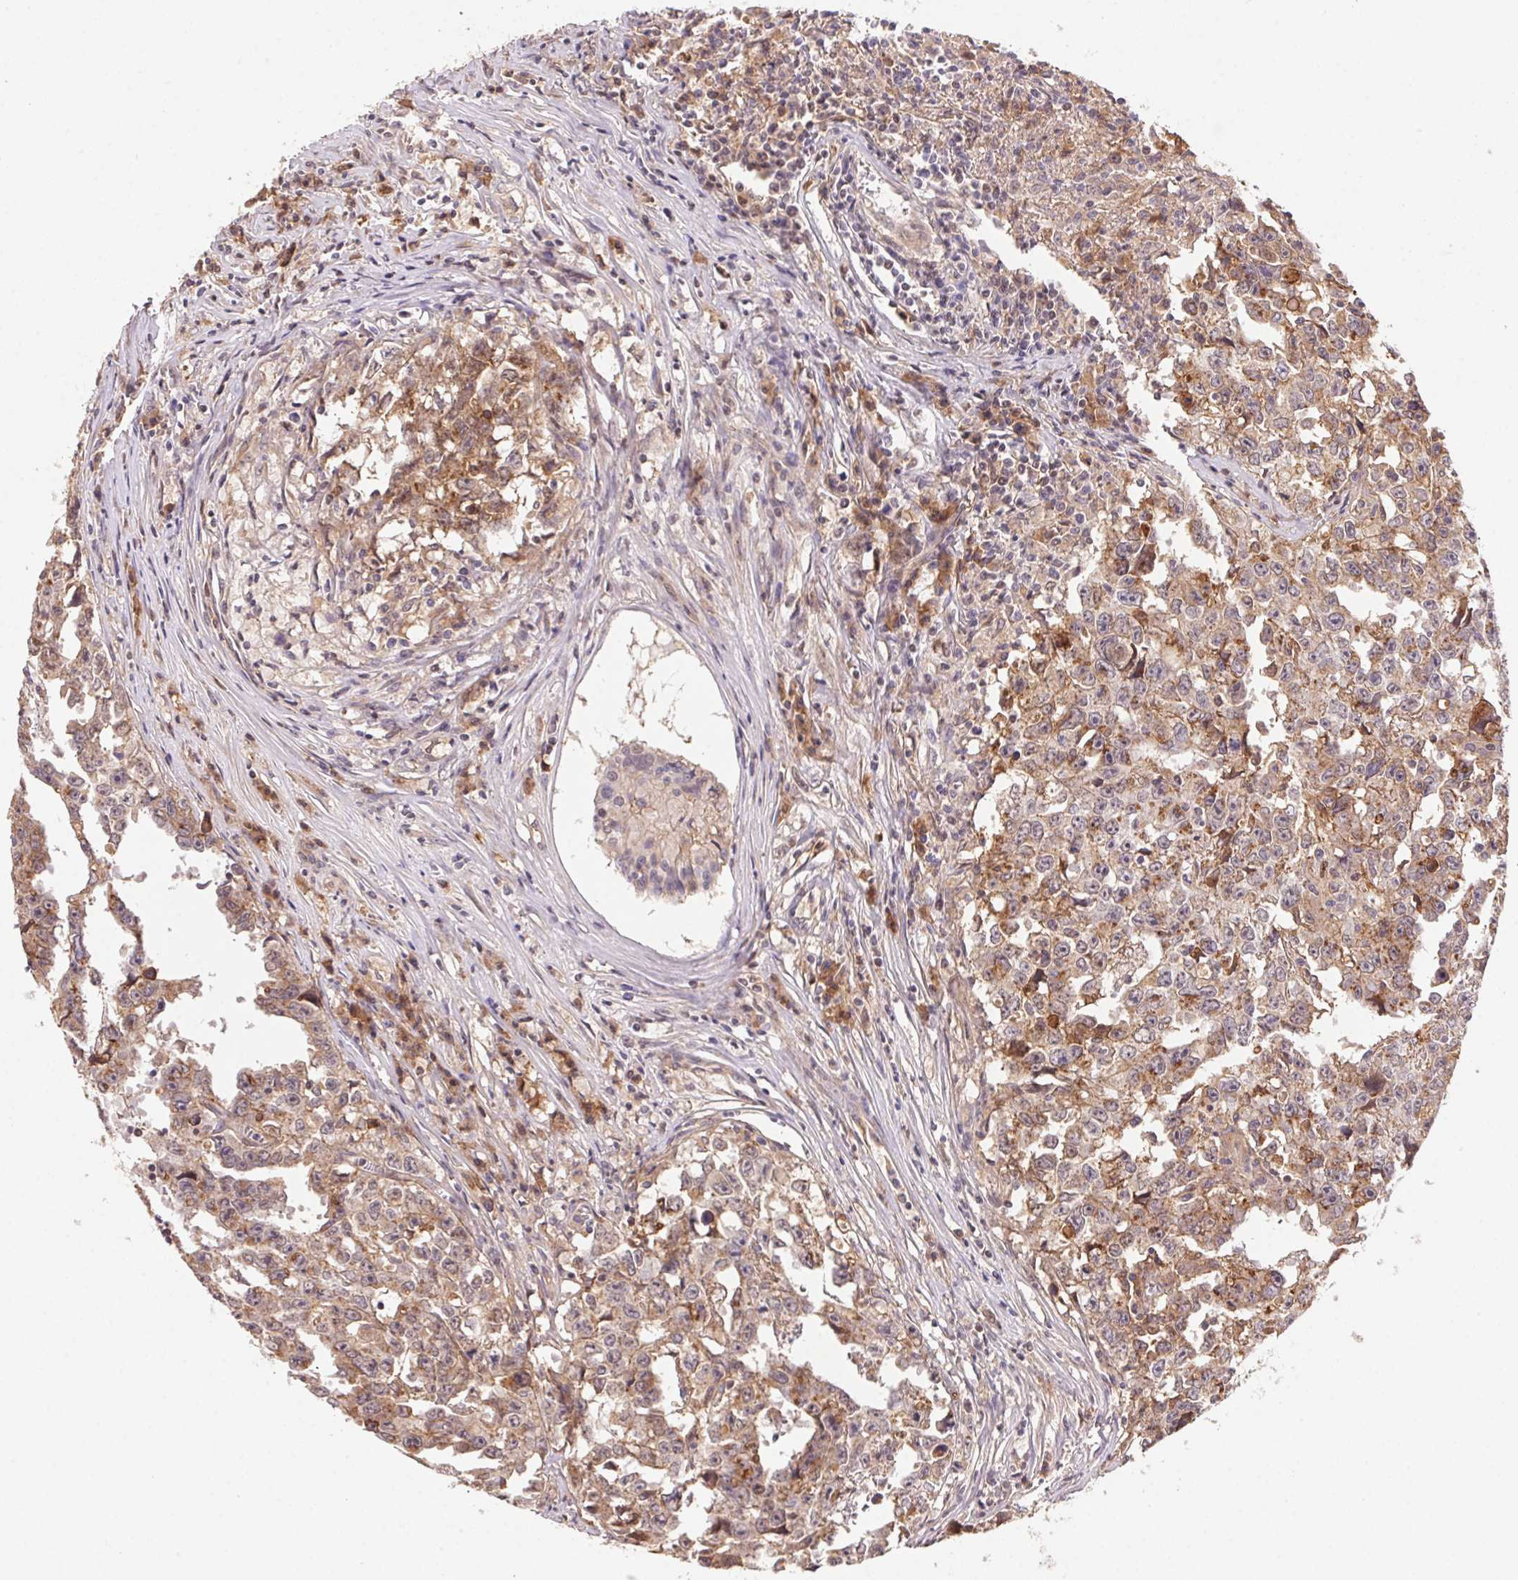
{"staining": {"intensity": "weak", "quantity": ">75%", "location": "cytoplasmic/membranous"}, "tissue": "testis cancer", "cell_type": "Tumor cells", "image_type": "cancer", "snomed": [{"axis": "morphology", "description": "Carcinoma, Embryonal, NOS"}, {"axis": "topography", "description": "Testis"}], "caption": "A low amount of weak cytoplasmic/membranous positivity is identified in about >75% of tumor cells in embryonal carcinoma (testis) tissue.", "gene": "SLC52A2", "patient": {"sex": "male", "age": 22}}